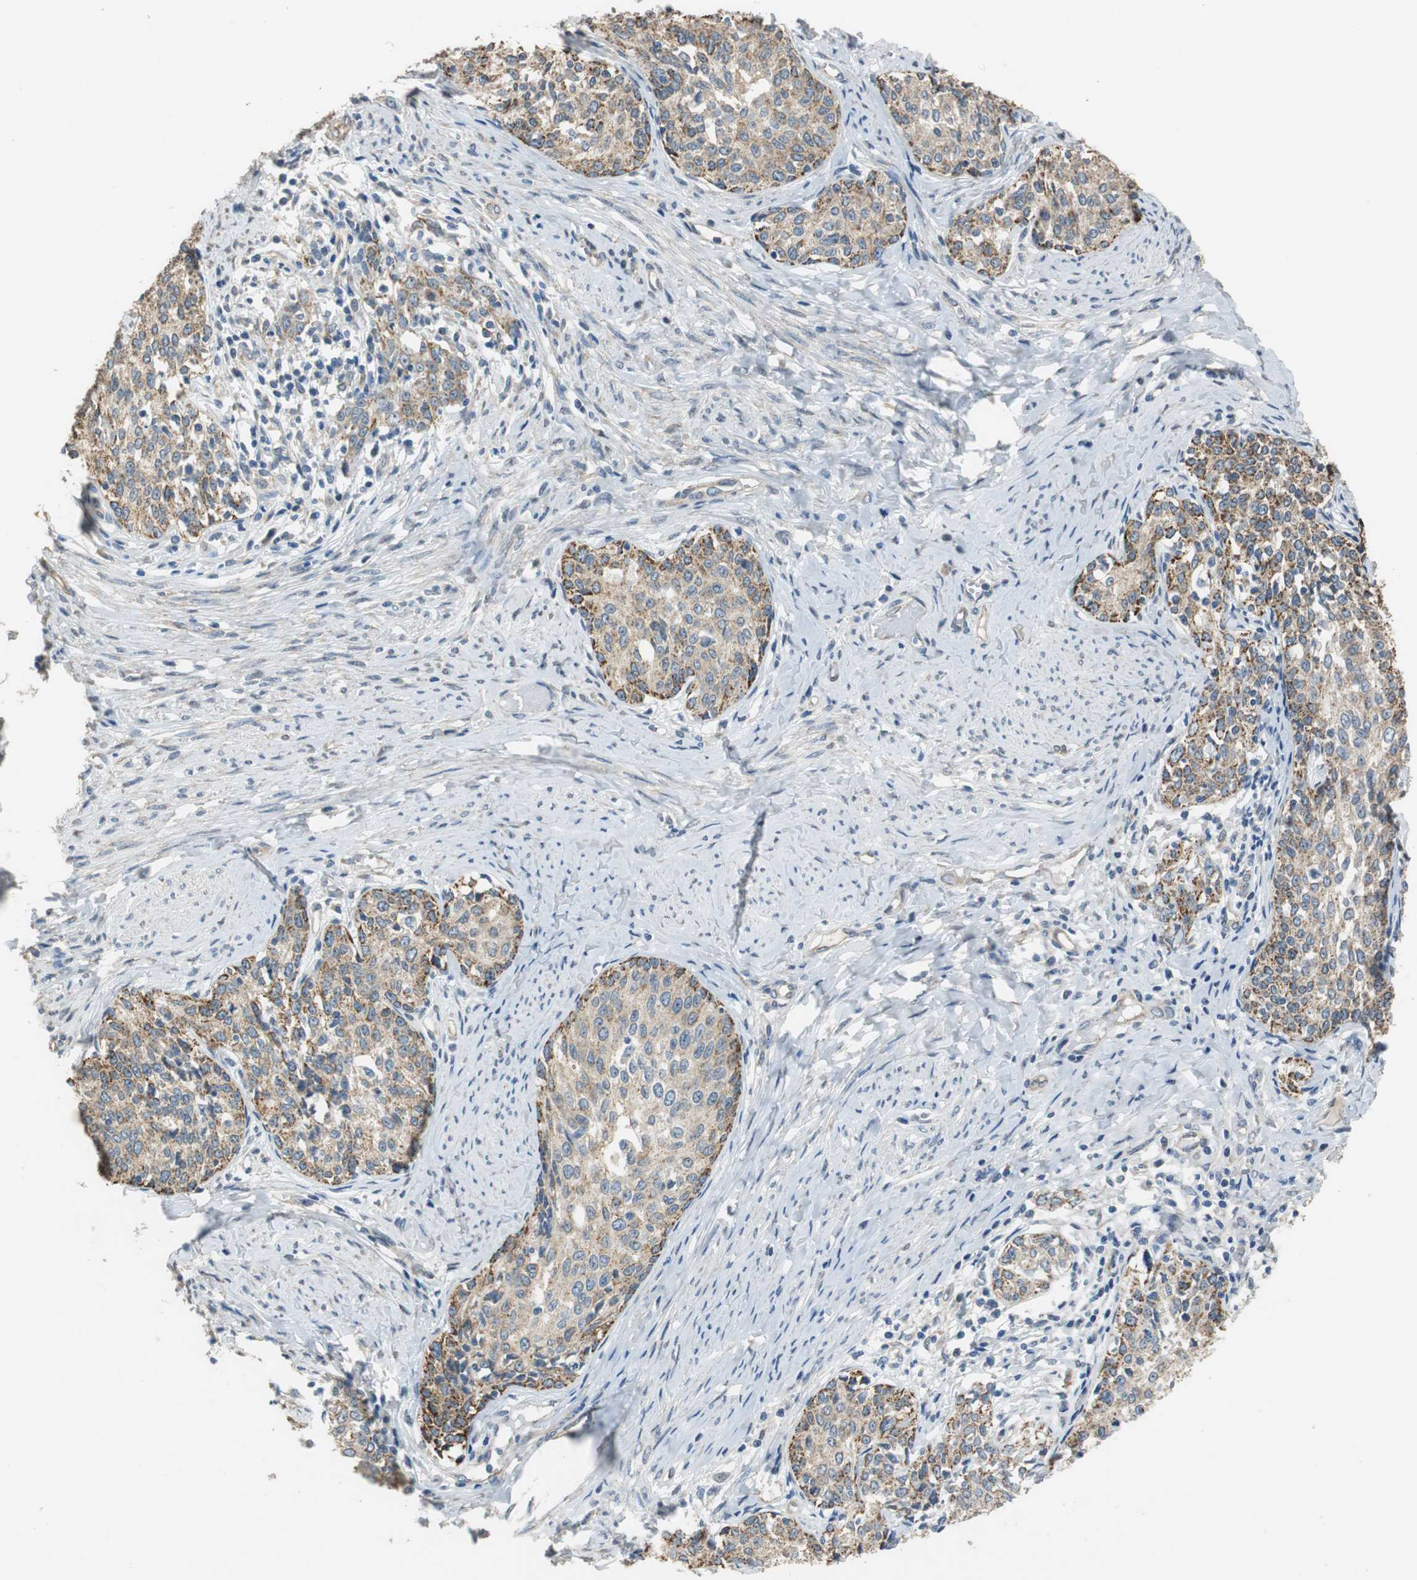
{"staining": {"intensity": "moderate", "quantity": "25%-75%", "location": "cytoplasmic/membranous"}, "tissue": "cervical cancer", "cell_type": "Tumor cells", "image_type": "cancer", "snomed": [{"axis": "morphology", "description": "Squamous cell carcinoma, NOS"}, {"axis": "morphology", "description": "Adenocarcinoma, NOS"}, {"axis": "topography", "description": "Cervix"}], "caption": "Immunohistochemical staining of human cervical cancer shows moderate cytoplasmic/membranous protein expression in approximately 25%-75% of tumor cells.", "gene": "ALDH4A1", "patient": {"sex": "female", "age": 52}}